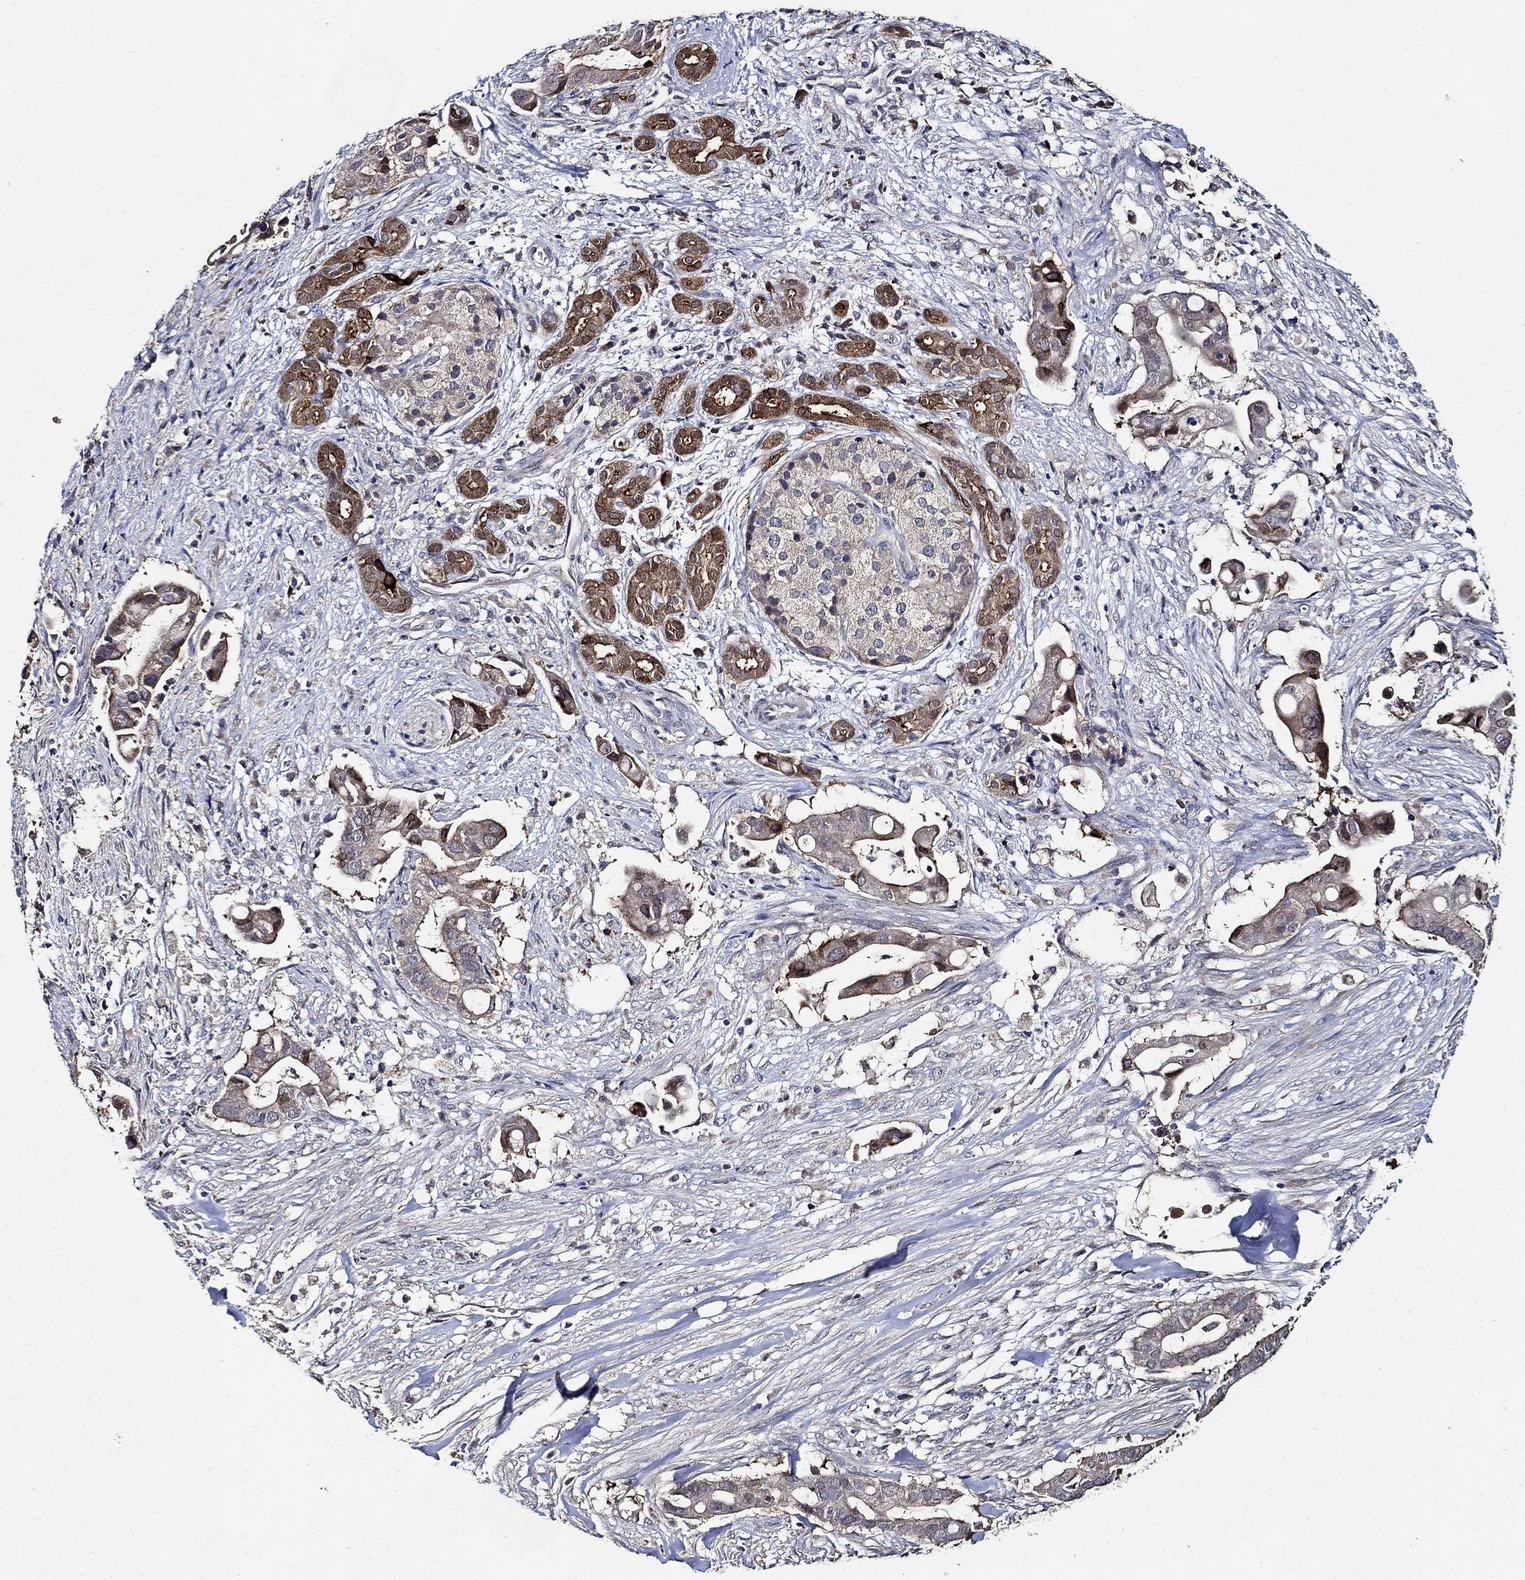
{"staining": {"intensity": "strong", "quantity": "<25%", "location": "cytoplasmic/membranous"}, "tissue": "pancreatic cancer", "cell_type": "Tumor cells", "image_type": "cancer", "snomed": [{"axis": "morphology", "description": "Adenocarcinoma, NOS"}, {"axis": "topography", "description": "Pancreas"}], "caption": "A brown stain highlights strong cytoplasmic/membranous expression of a protein in human pancreatic cancer tumor cells.", "gene": "WDR53", "patient": {"sex": "male", "age": 61}}